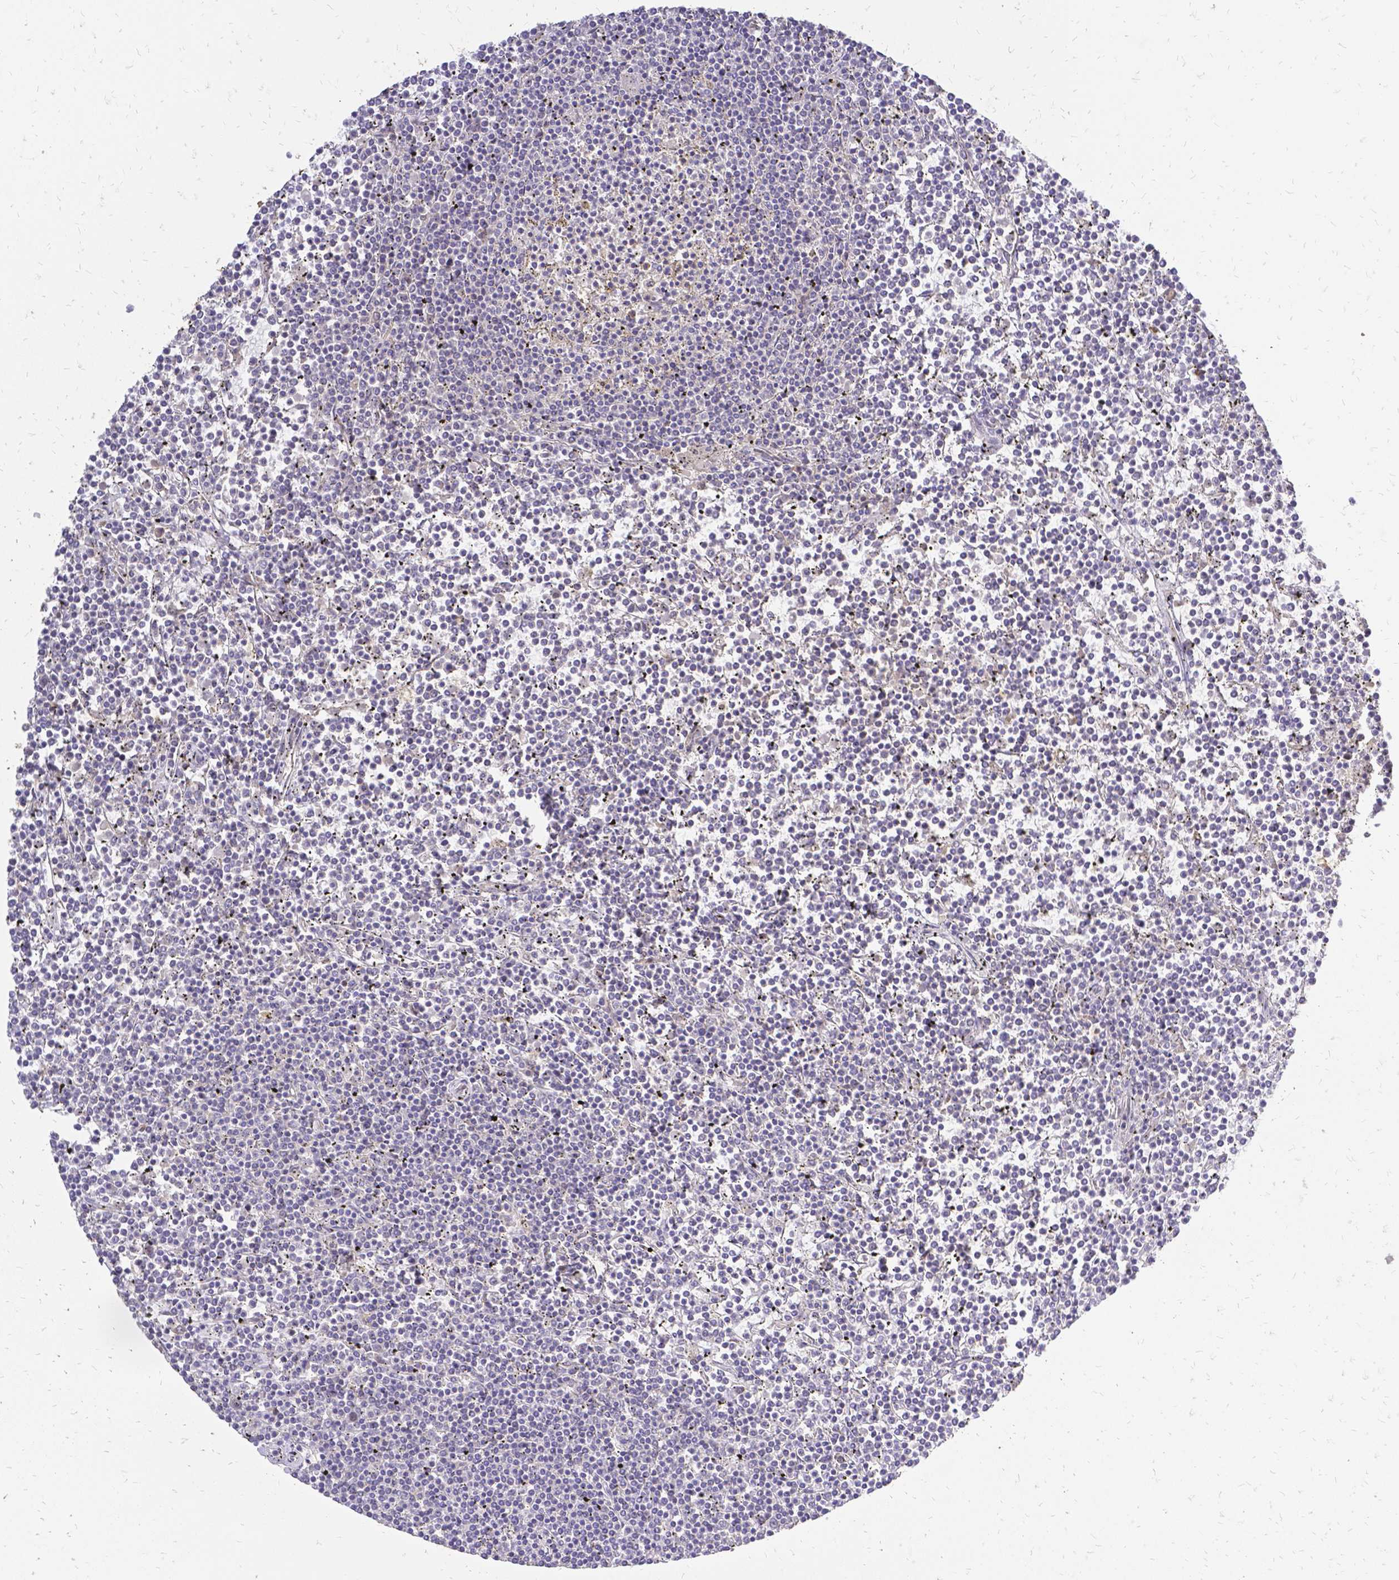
{"staining": {"intensity": "negative", "quantity": "none", "location": "none"}, "tissue": "lymphoma", "cell_type": "Tumor cells", "image_type": "cancer", "snomed": [{"axis": "morphology", "description": "Malignant lymphoma, non-Hodgkin's type, Low grade"}, {"axis": "topography", "description": "Spleen"}], "caption": "Immunohistochemical staining of human lymphoma shows no significant positivity in tumor cells.", "gene": "CIB1", "patient": {"sex": "female", "age": 19}}